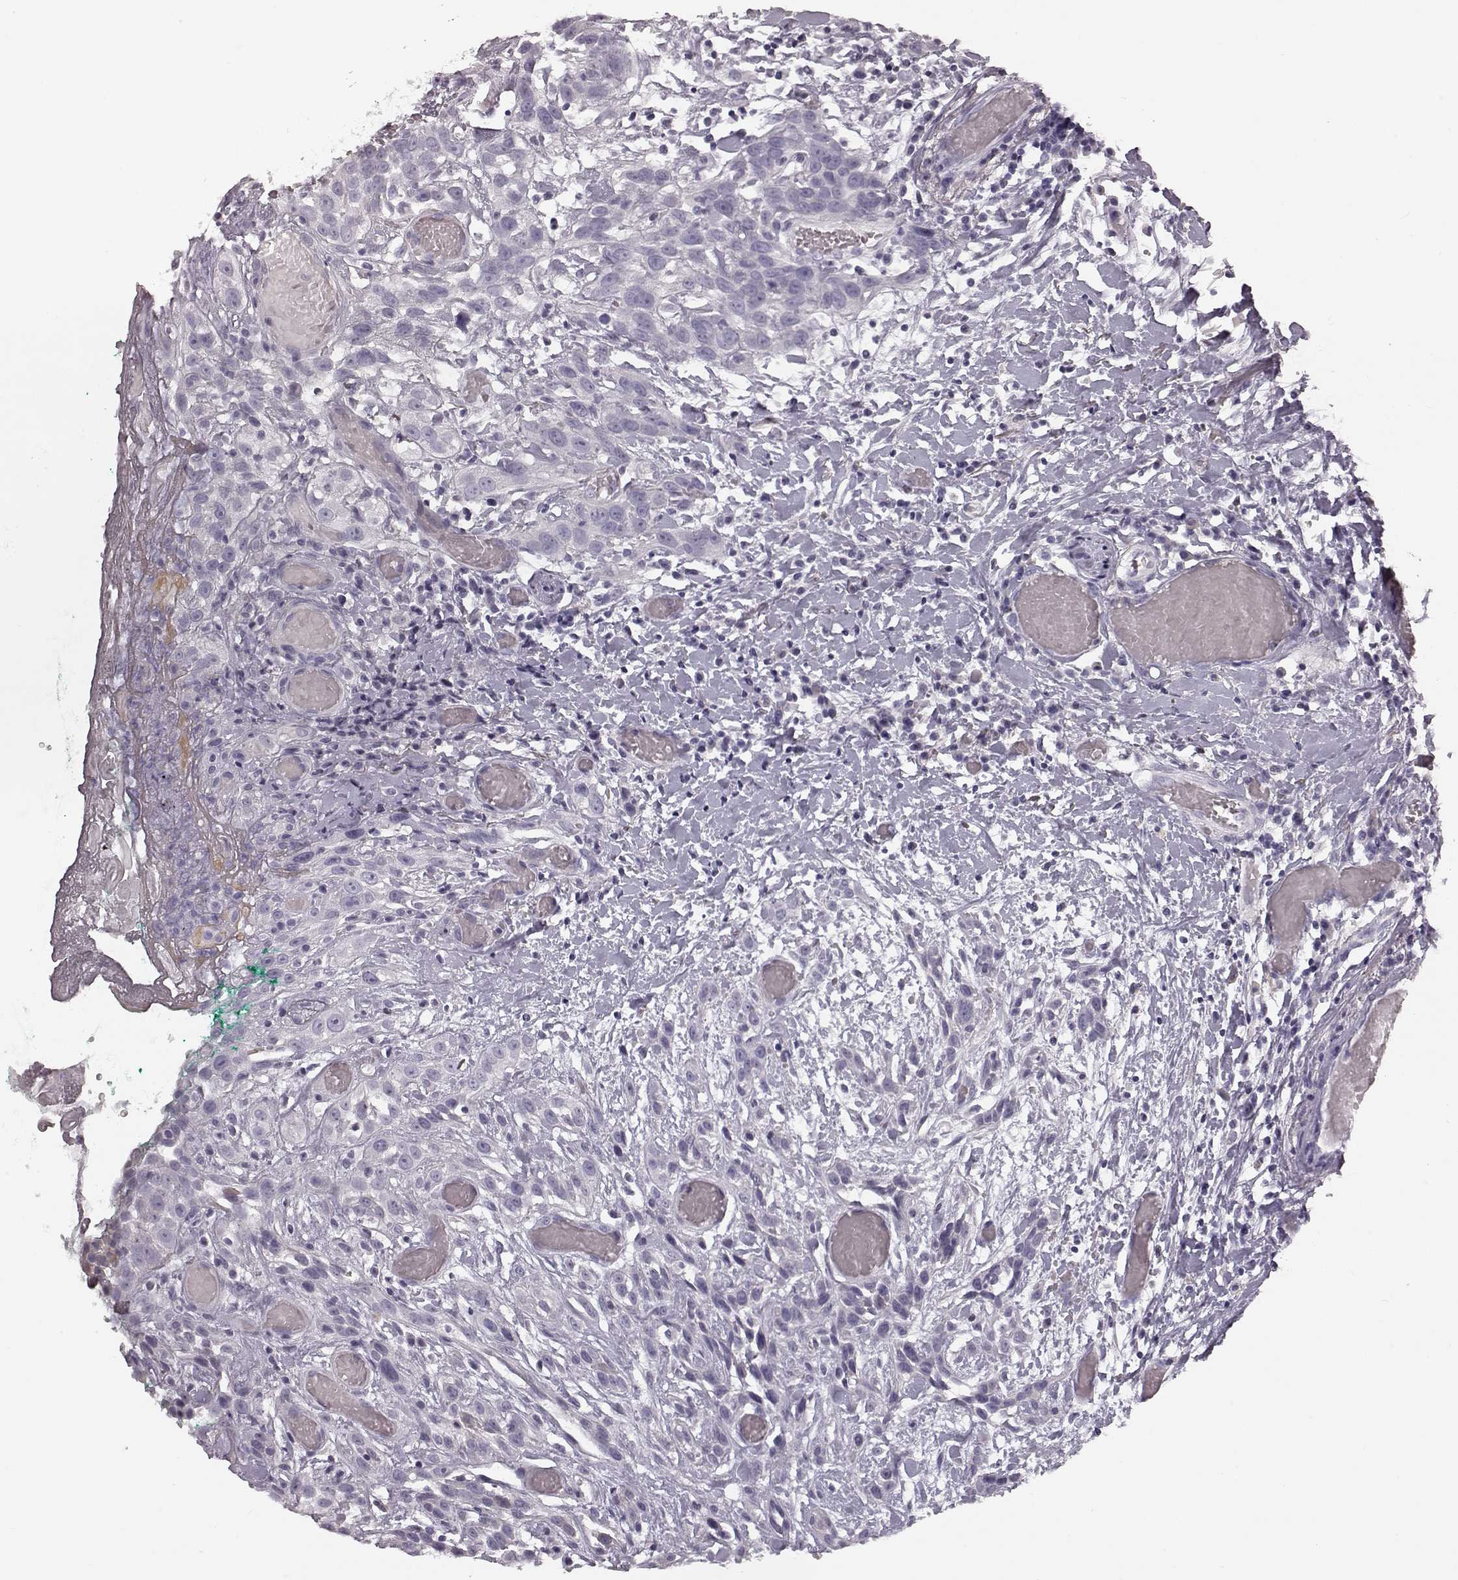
{"staining": {"intensity": "weak", "quantity": "<25%", "location": "cytoplasmic/membranous"}, "tissue": "head and neck cancer", "cell_type": "Tumor cells", "image_type": "cancer", "snomed": [{"axis": "morphology", "description": "Normal tissue, NOS"}, {"axis": "morphology", "description": "Squamous cell carcinoma, NOS"}, {"axis": "topography", "description": "Oral tissue"}, {"axis": "topography", "description": "Salivary gland"}, {"axis": "topography", "description": "Head-Neck"}], "caption": "Immunohistochemical staining of squamous cell carcinoma (head and neck) exhibits no significant expression in tumor cells.", "gene": "ZNF433", "patient": {"sex": "female", "age": 62}}